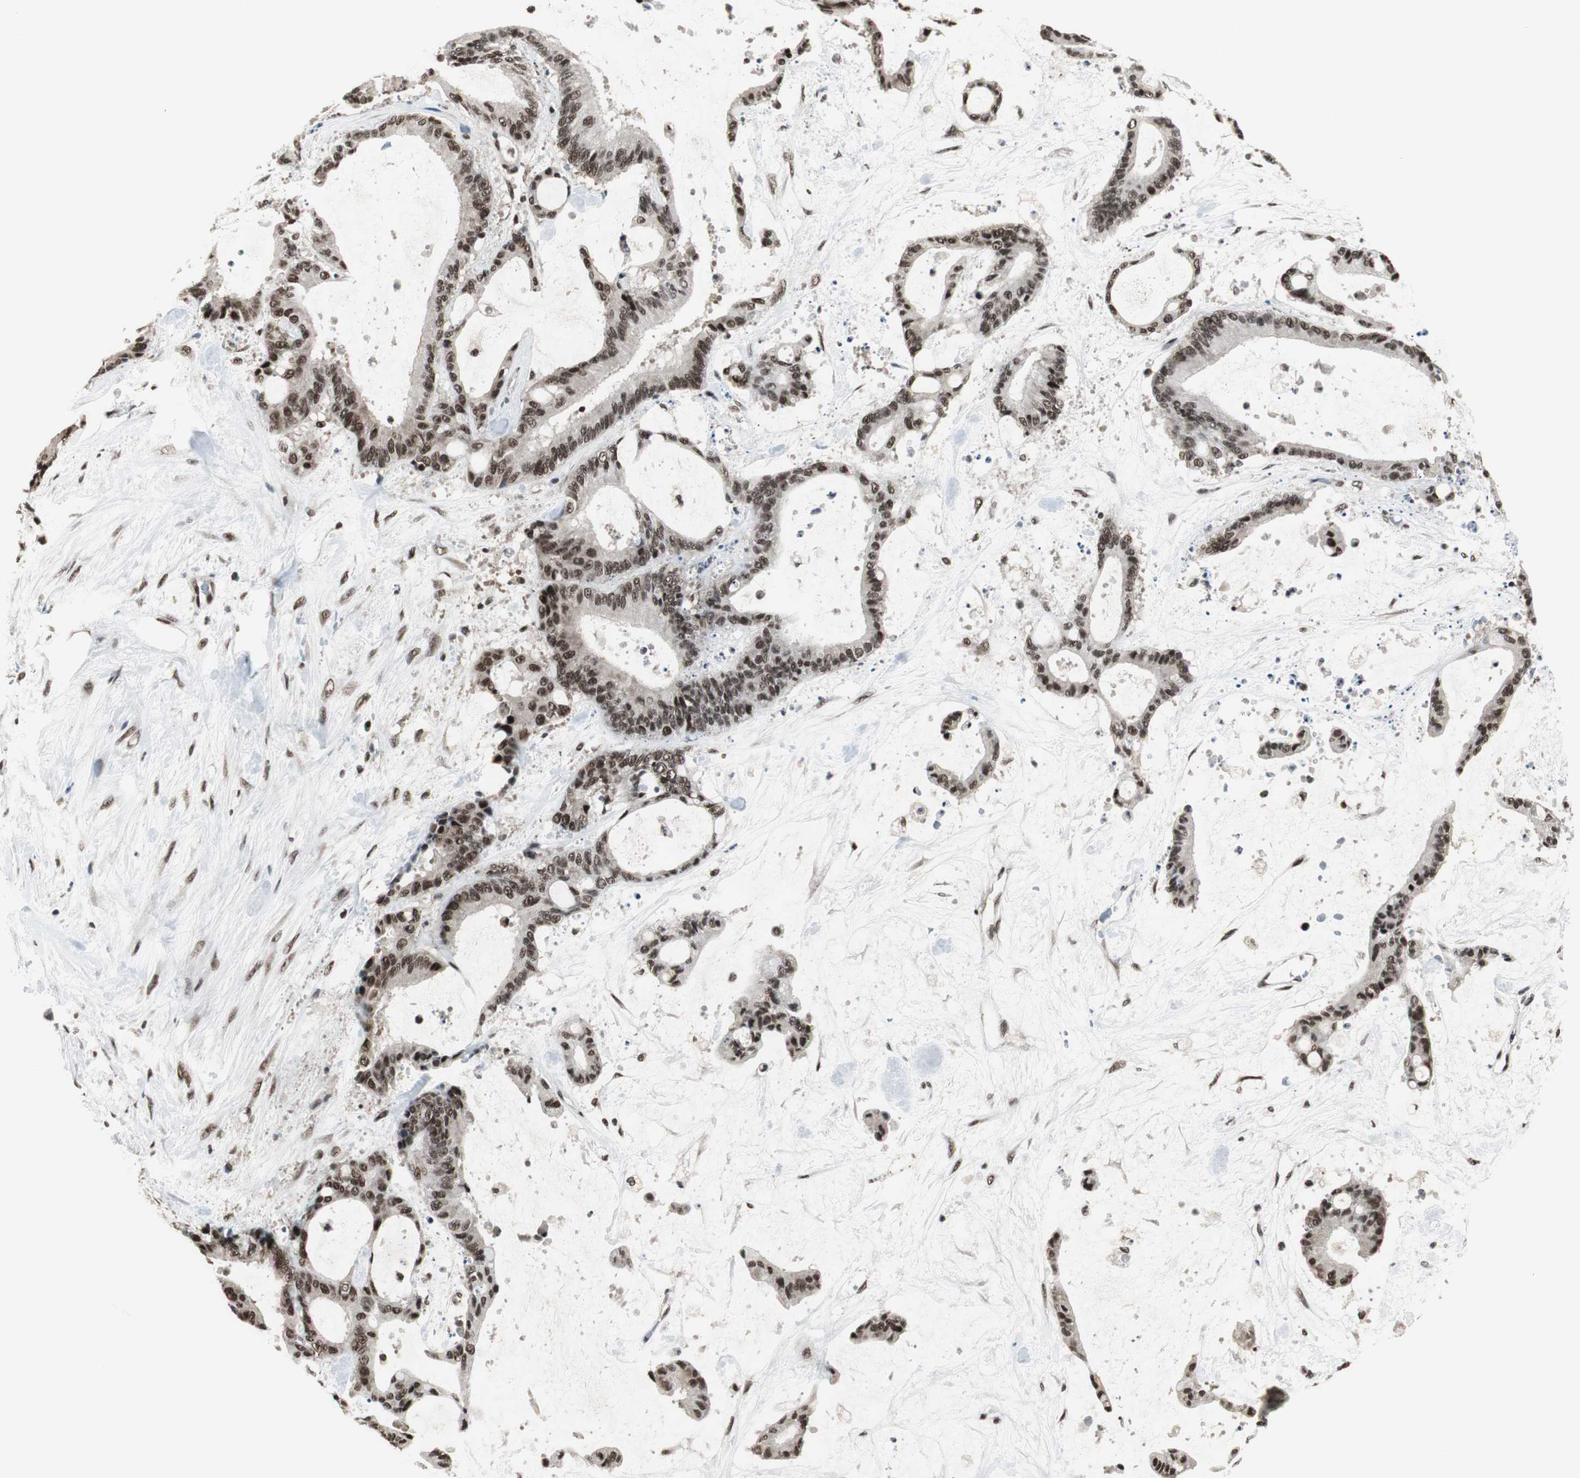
{"staining": {"intensity": "strong", "quantity": ">75%", "location": "nuclear"}, "tissue": "liver cancer", "cell_type": "Tumor cells", "image_type": "cancer", "snomed": [{"axis": "morphology", "description": "Cholangiocarcinoma"}, {"axis": "topography", "description": "Liver"}], "caption": "A brown stain shows strong nuclear expression of a protein in human liver cholangiocarcinoma tumor cells.", "gene": "CDK9", "patient": {"sex": "female", "age": 73}}